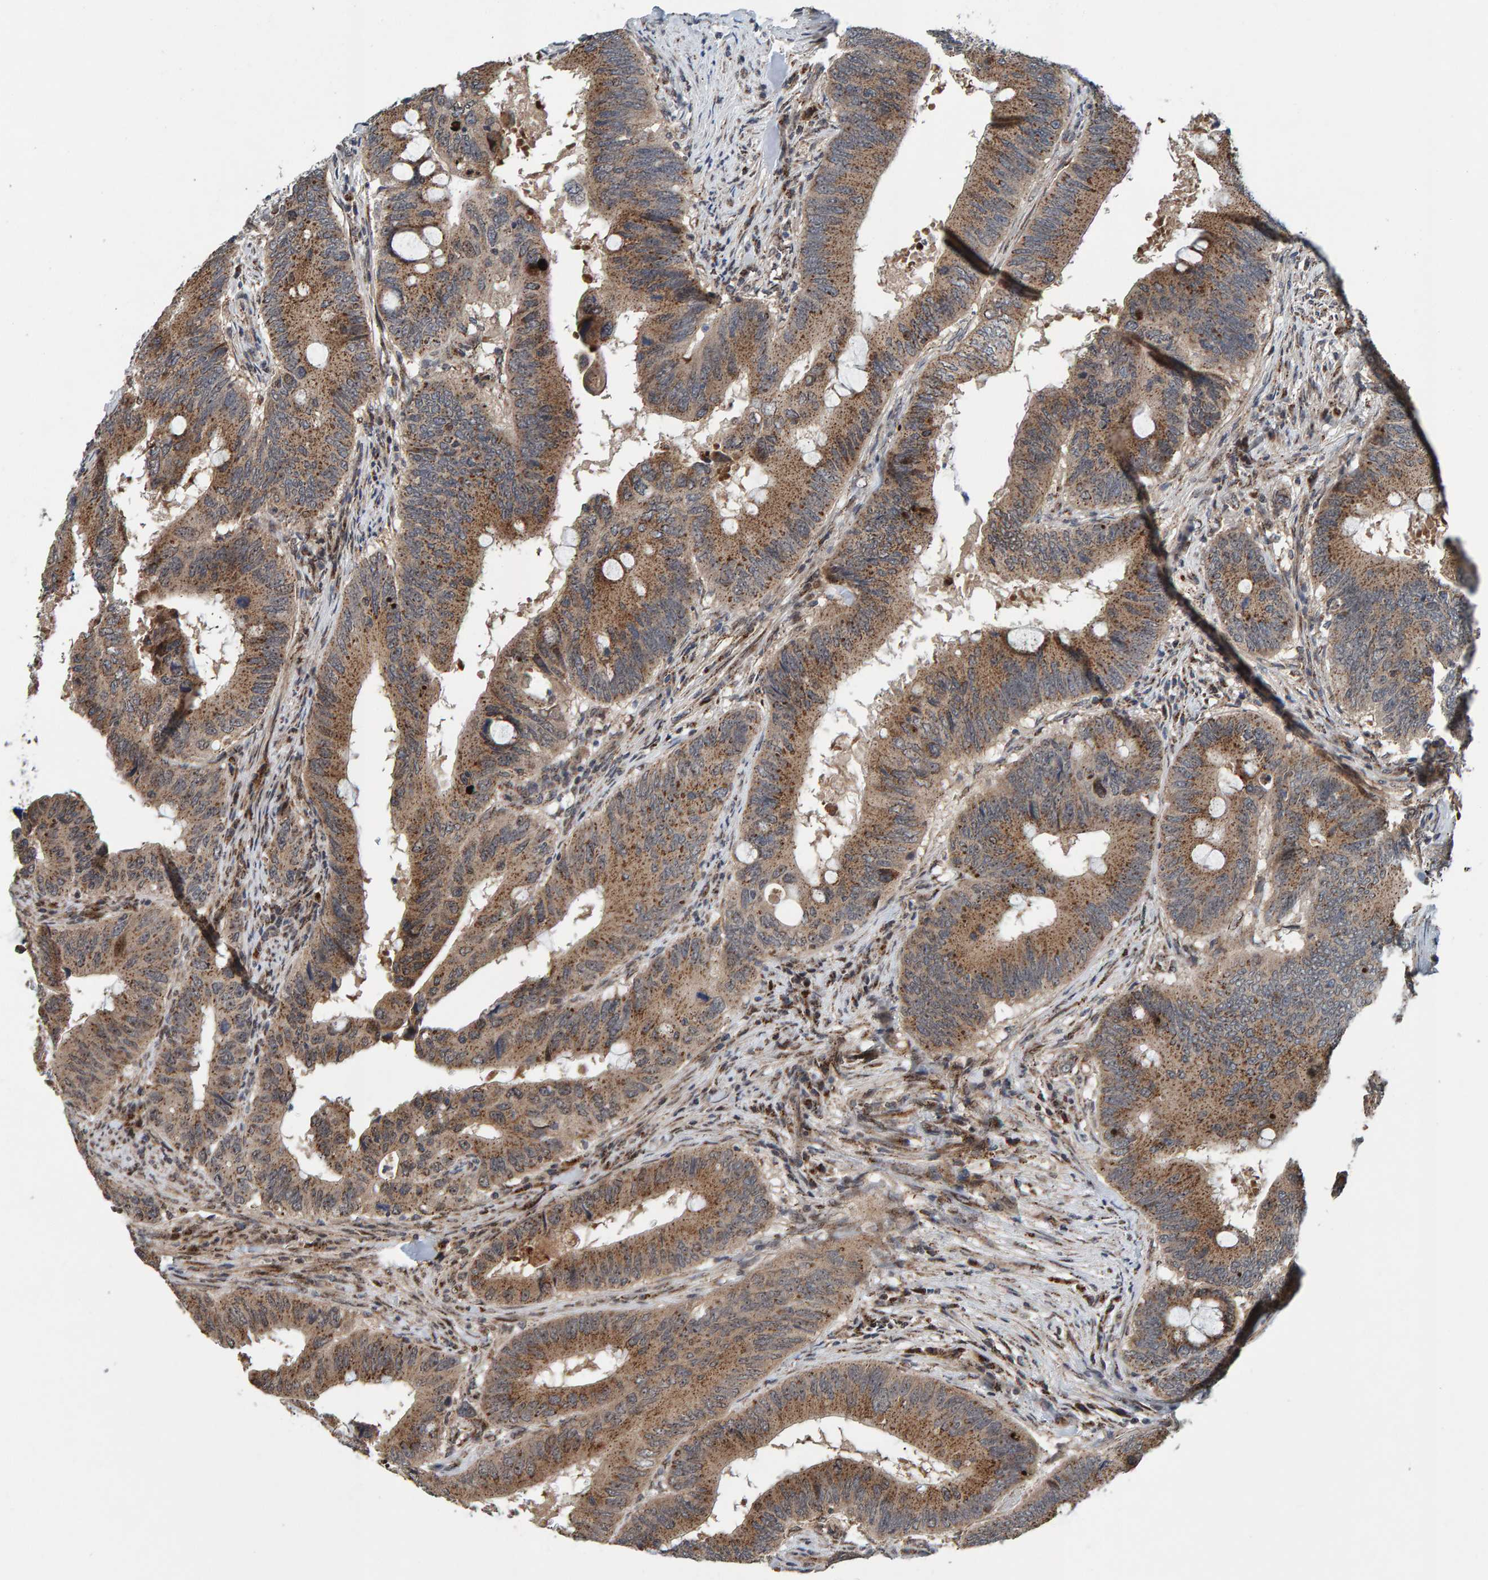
{"staining": {"intensity": "moderate", "quantity": ">75%", "location": "cytoplasmic/membranous"}, "tissue": "colorectal cancer", "cell_type": "Tumor cells", "image_type": "cancer", "snomed": [{"axis": "morphology", "description": "Adenocarcinoma, NOS"}, {"axis": "topography", "description": "Colon"}], "caption": "Immunohistochemistry (DAB (3,3'-diaminobenzidine)) staining of human colorectal cancer (adenocarcinoma) exhibits moderate cytoplasmic/membranous protein expression in about >75% of tumor cells. Nuclei are stained in blue.", "gene": "CCDC25", "patient": {"sex": "male", "age": 71}}